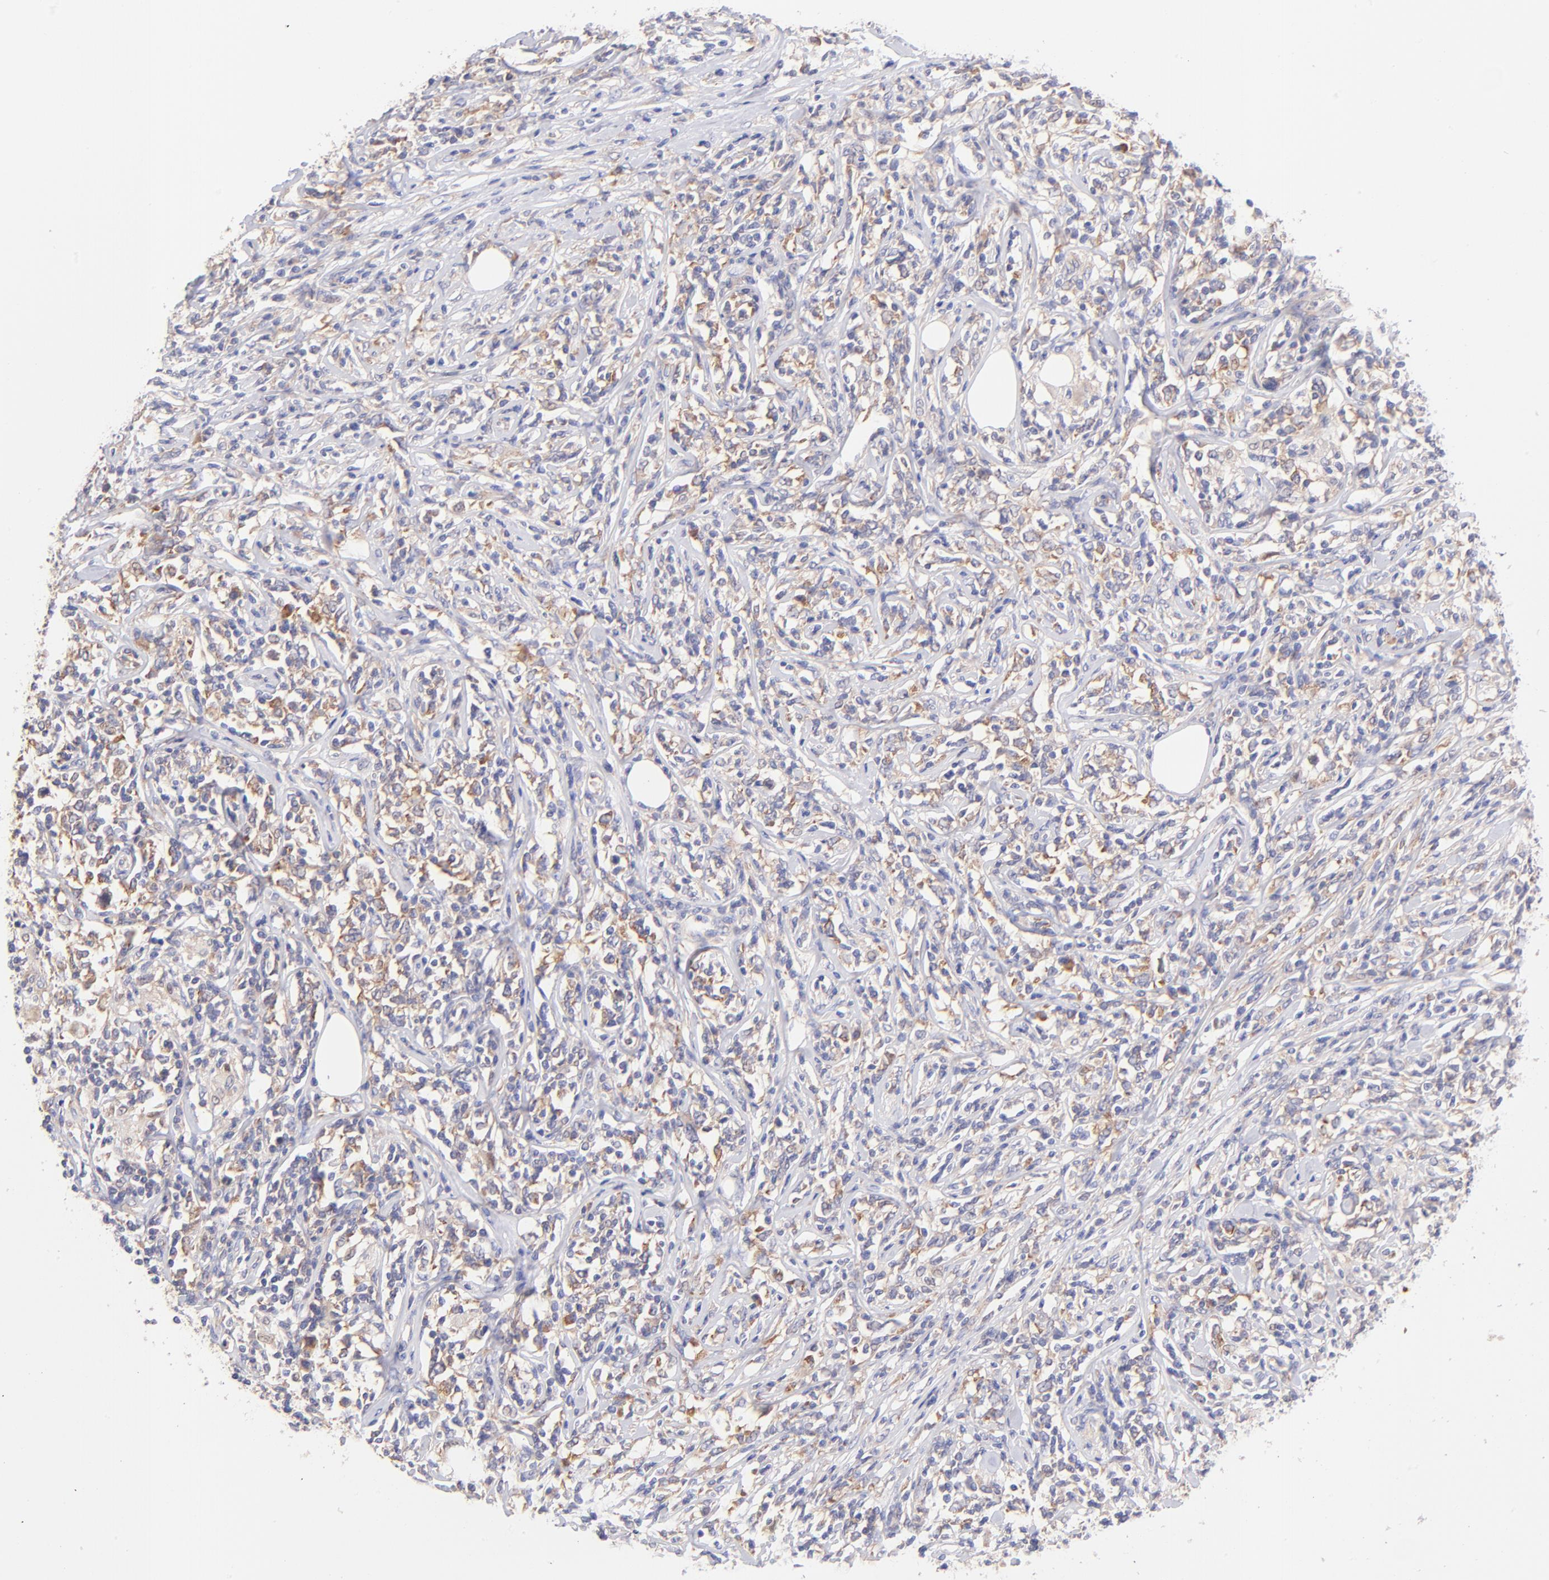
{"staining": {"intensity": "moderate", "quantity": "25%-75%", "location": "cytoplasmic/membranous"}, "tissue": "lymphoma", "cell_type": "Tumor cells", "image_type": "cancer", "snomed": [{"axis": "morphology", "description": "Malignant lymphoma, non-Hodgkin's type, High grade"}, {"axis": "topography", "description": "Lymph node"}], "caption": "Immunohistochemistry photomicrograph of neoplastic tissue: human lymphoma stained using IHC displays medium levels of moderate protein expression localized specifically in the cytoplasmic/membranous of tumor cells, appearing as a cytoplasmic/membranous brown color.", "gene": "RPL11", "patient": {"sex": "female", "age": 84}}